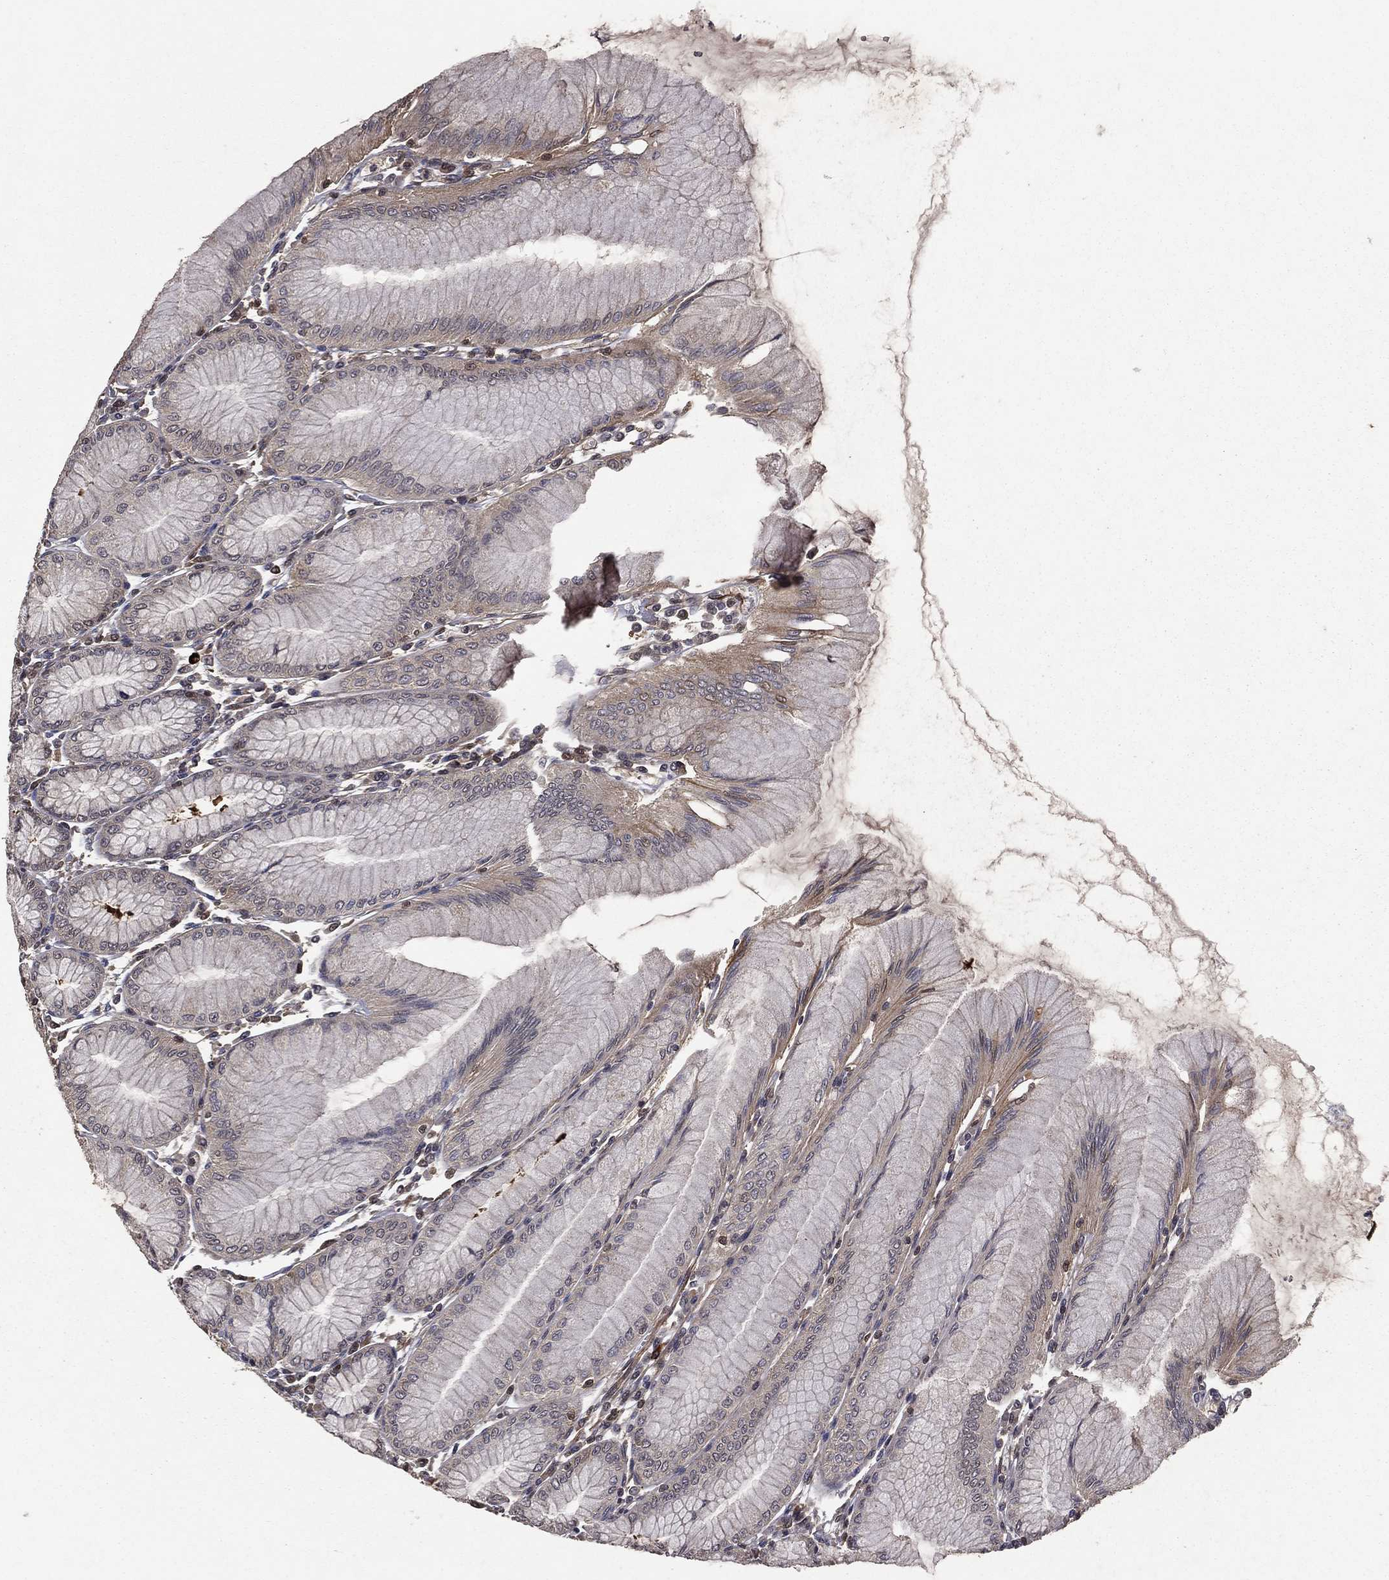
{"staining": {"intensity": "moderate", "quantity": "<25%", "location": "cytoplasmic/membranous"}, "tissue": "stomach", "cell_type": "Glandular cells", "image_type": "normal", "snomed": [{"axis": "morphology", "description": "Normal tissue, NOS"}, {"axis": "topography", "description": "Stomach"}], "caption": "Normal stomach reveals moderate cytoplasmic/membranous expression in about <25% of glandular cells, visualized by immunohistochemistry. (DAB (3,3'-diaminobenzidine) = brown stain, brightfield microscopy at high magnification).", "gene": "FGD1", "patient": {"sex": "female", "age": 57}}